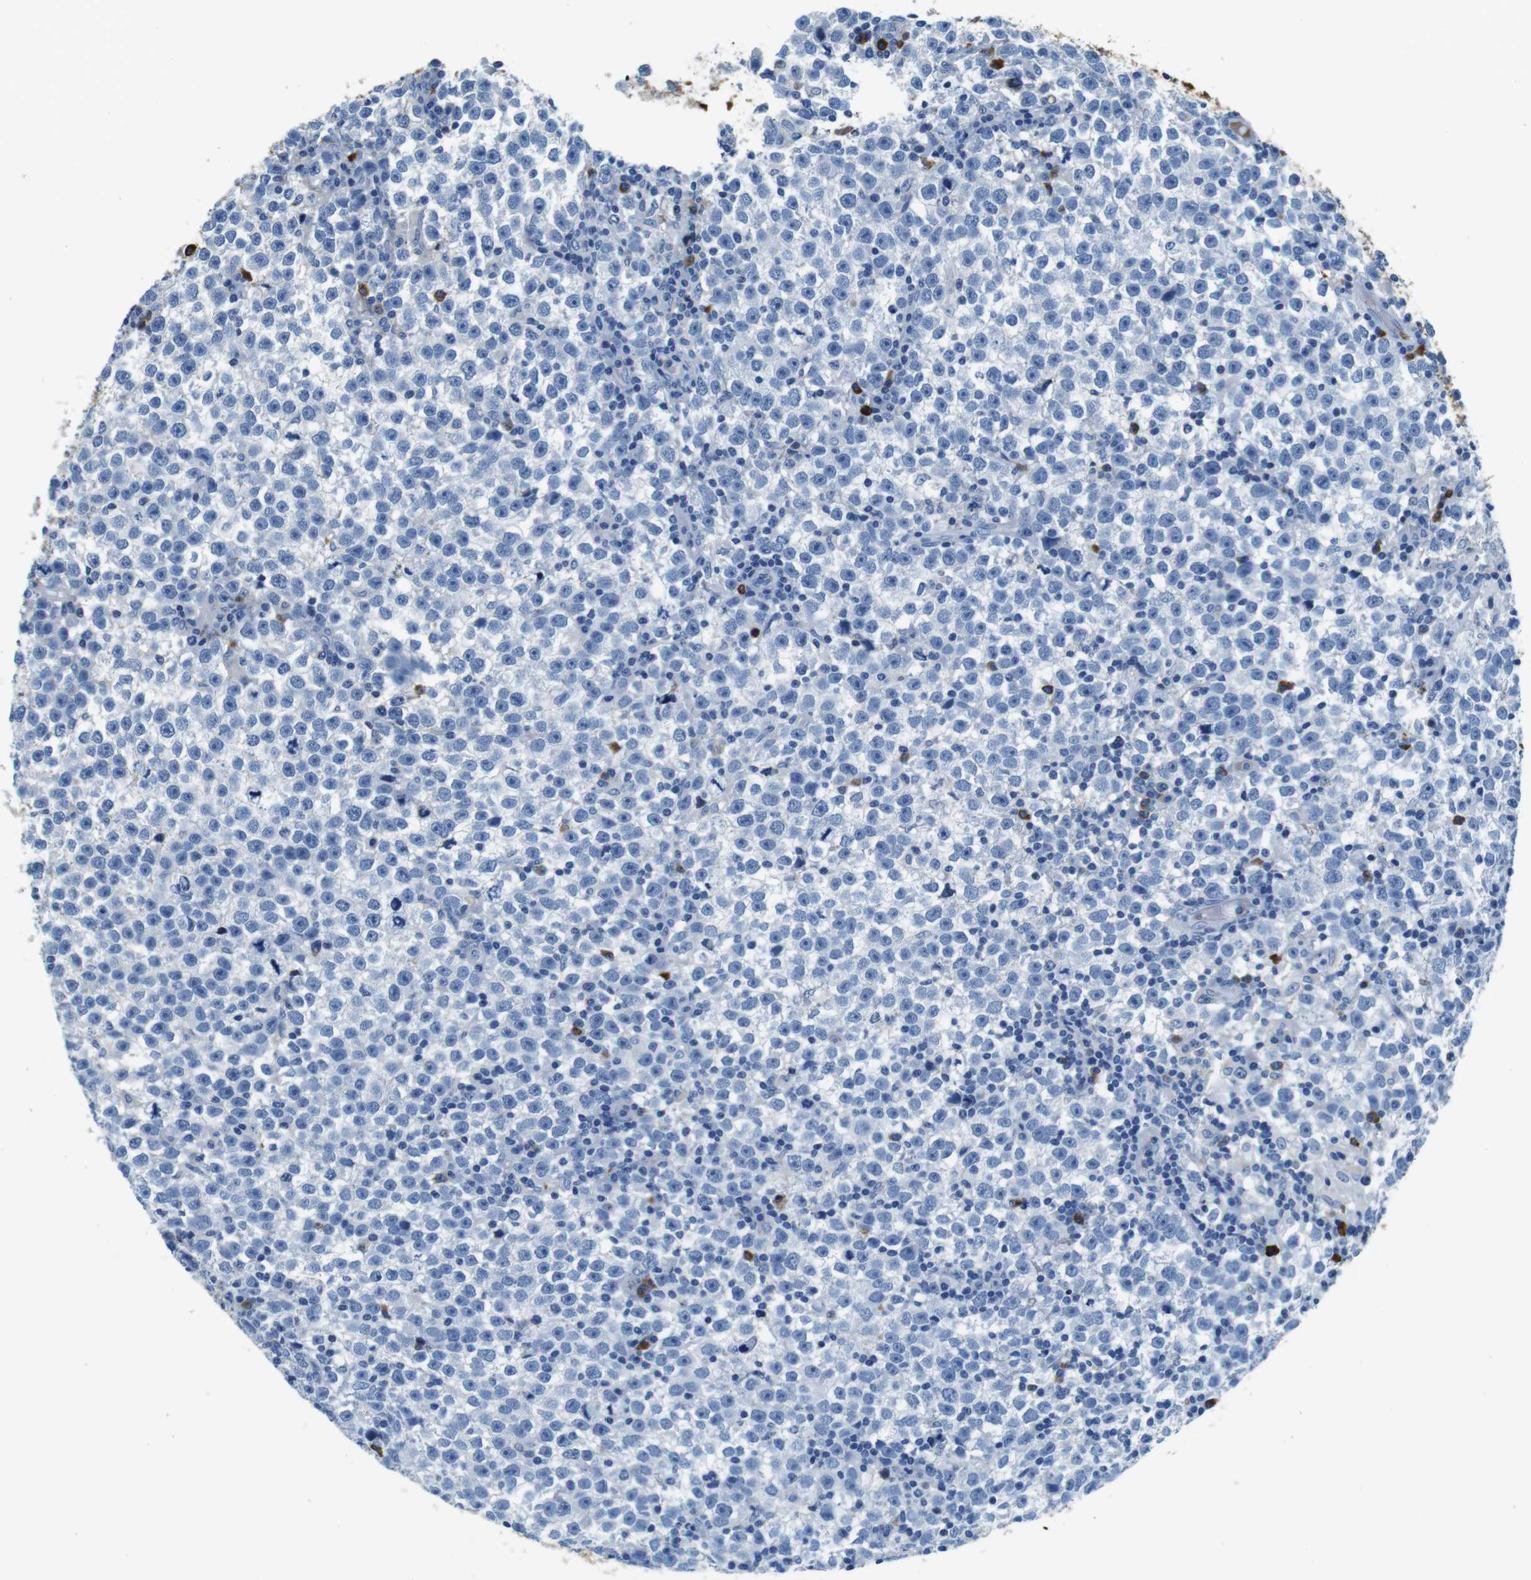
{"staining": {"intensity": "negative", "quantity": "none", "location": "none"}, "tissue": "testis cancer", "cell_type": "Tumor cells", "image_type": "cancer", "snomed": [{"axis": "morphology", "description": "Seminoma, NOS"}, {"axis": "topography", "description": "Testis"}], "caption": "An IHC image of seminoma (testis) is shown. There is no staining in tumor cells of seminoma (testis).", "gene": "IGKC", "patient": {"sex": "male", "age": 43}}